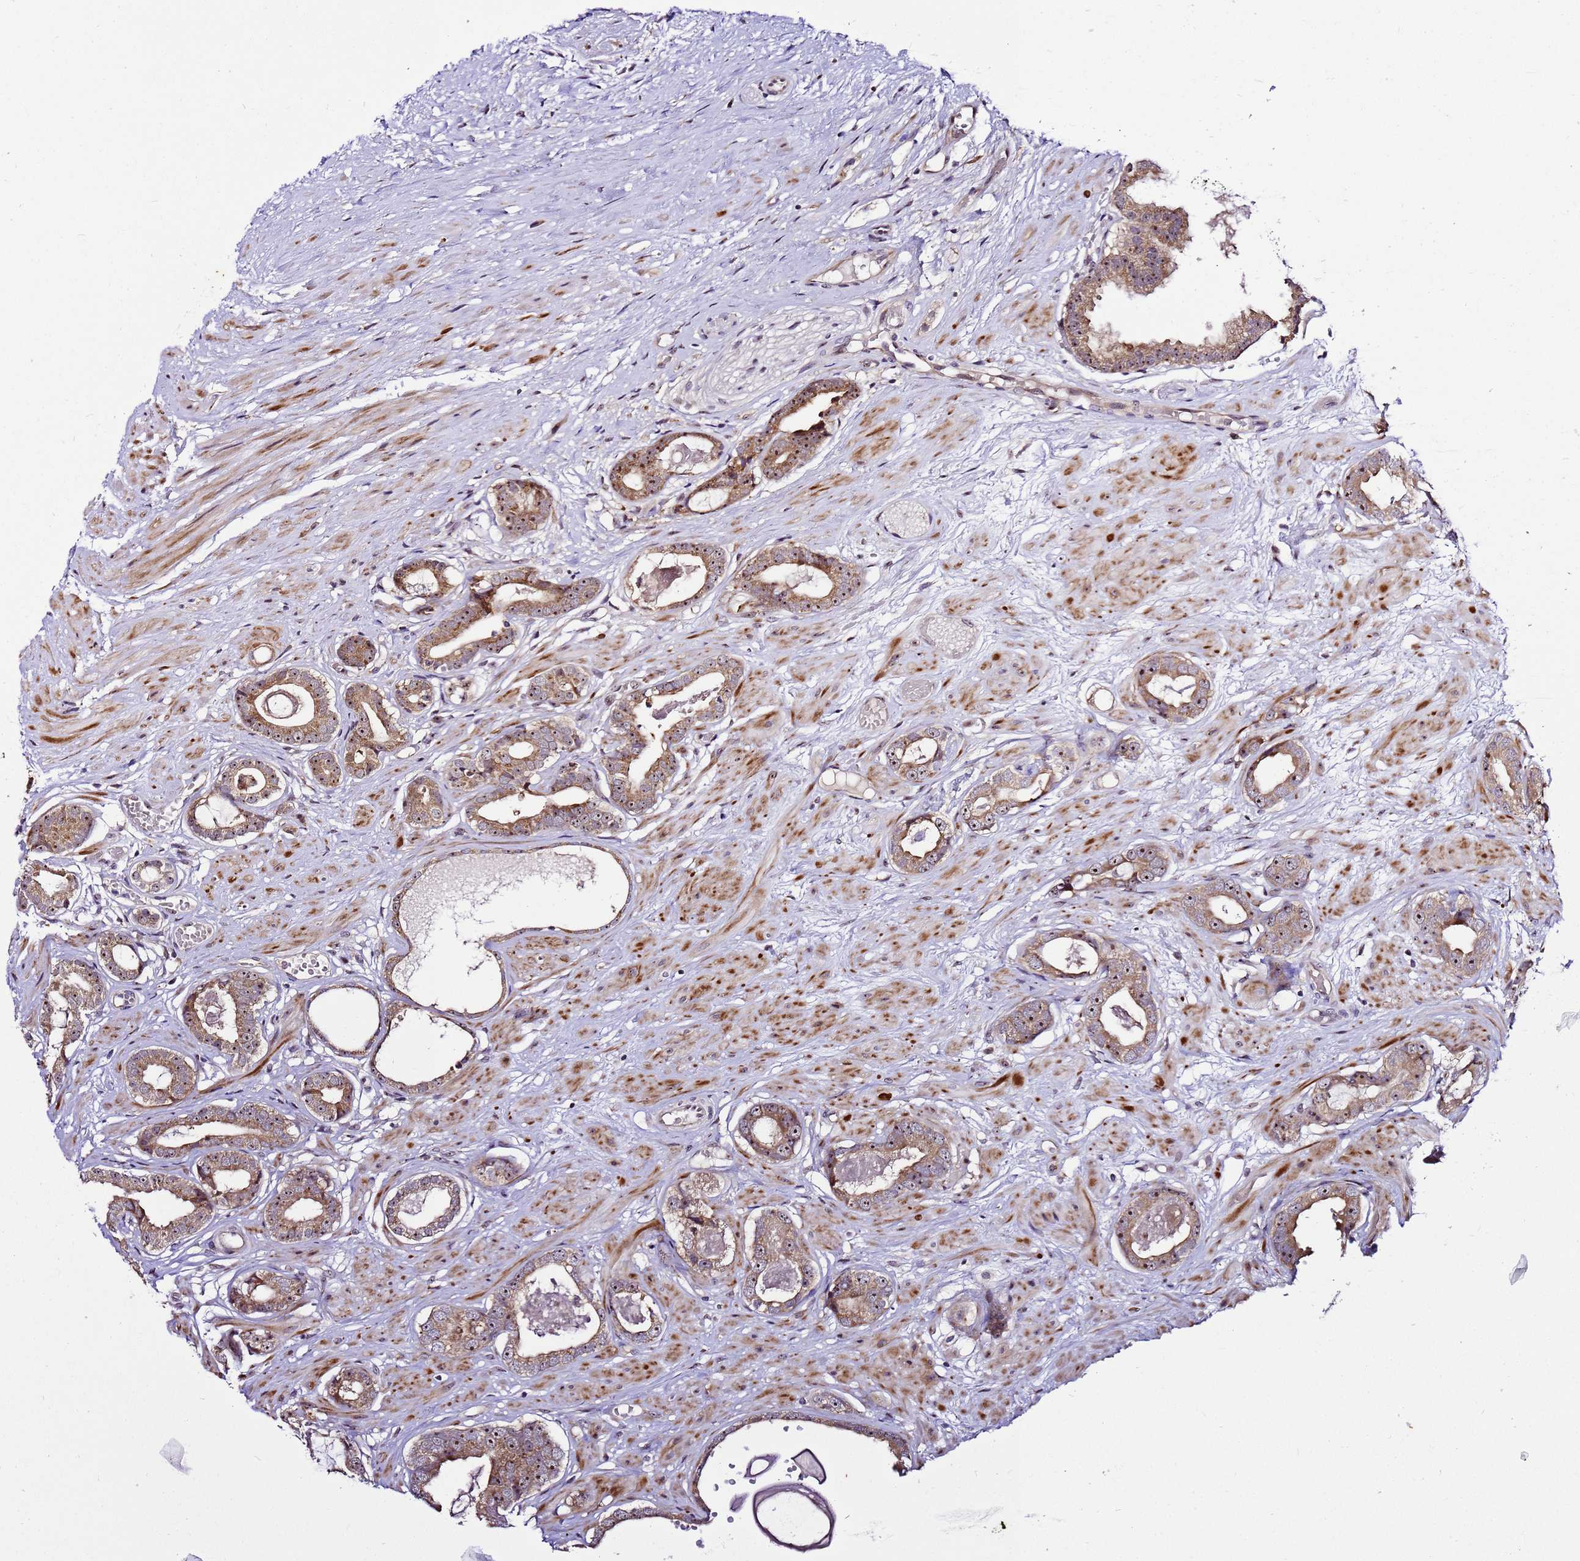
{"staining": {"intensity": "moderate", "quantity": ">75%", "location": "cytoplasmic/membranous,nuclear"}, "tissue": "prostate cancer", "cell_type": "Tumor cells", "image_type": "cancer", "snomed": [{"axis": "morphology", "description": "Adenocarcinoma, Low grade"}, {"axis": "topography", "description": "Prostate"}], "caption": "Immunohistochemistry (IHC) (DAB (3,3'-diaminobenzidine)) staining of prostate cancer (low-grade adenocarcinoma) shows moderate cytoplasmic/membranous and nuclear protein positivity in about >75% of tumor cells.", "gene": "SLX4IP", "patient": {"sex": "male", "age": 64}}